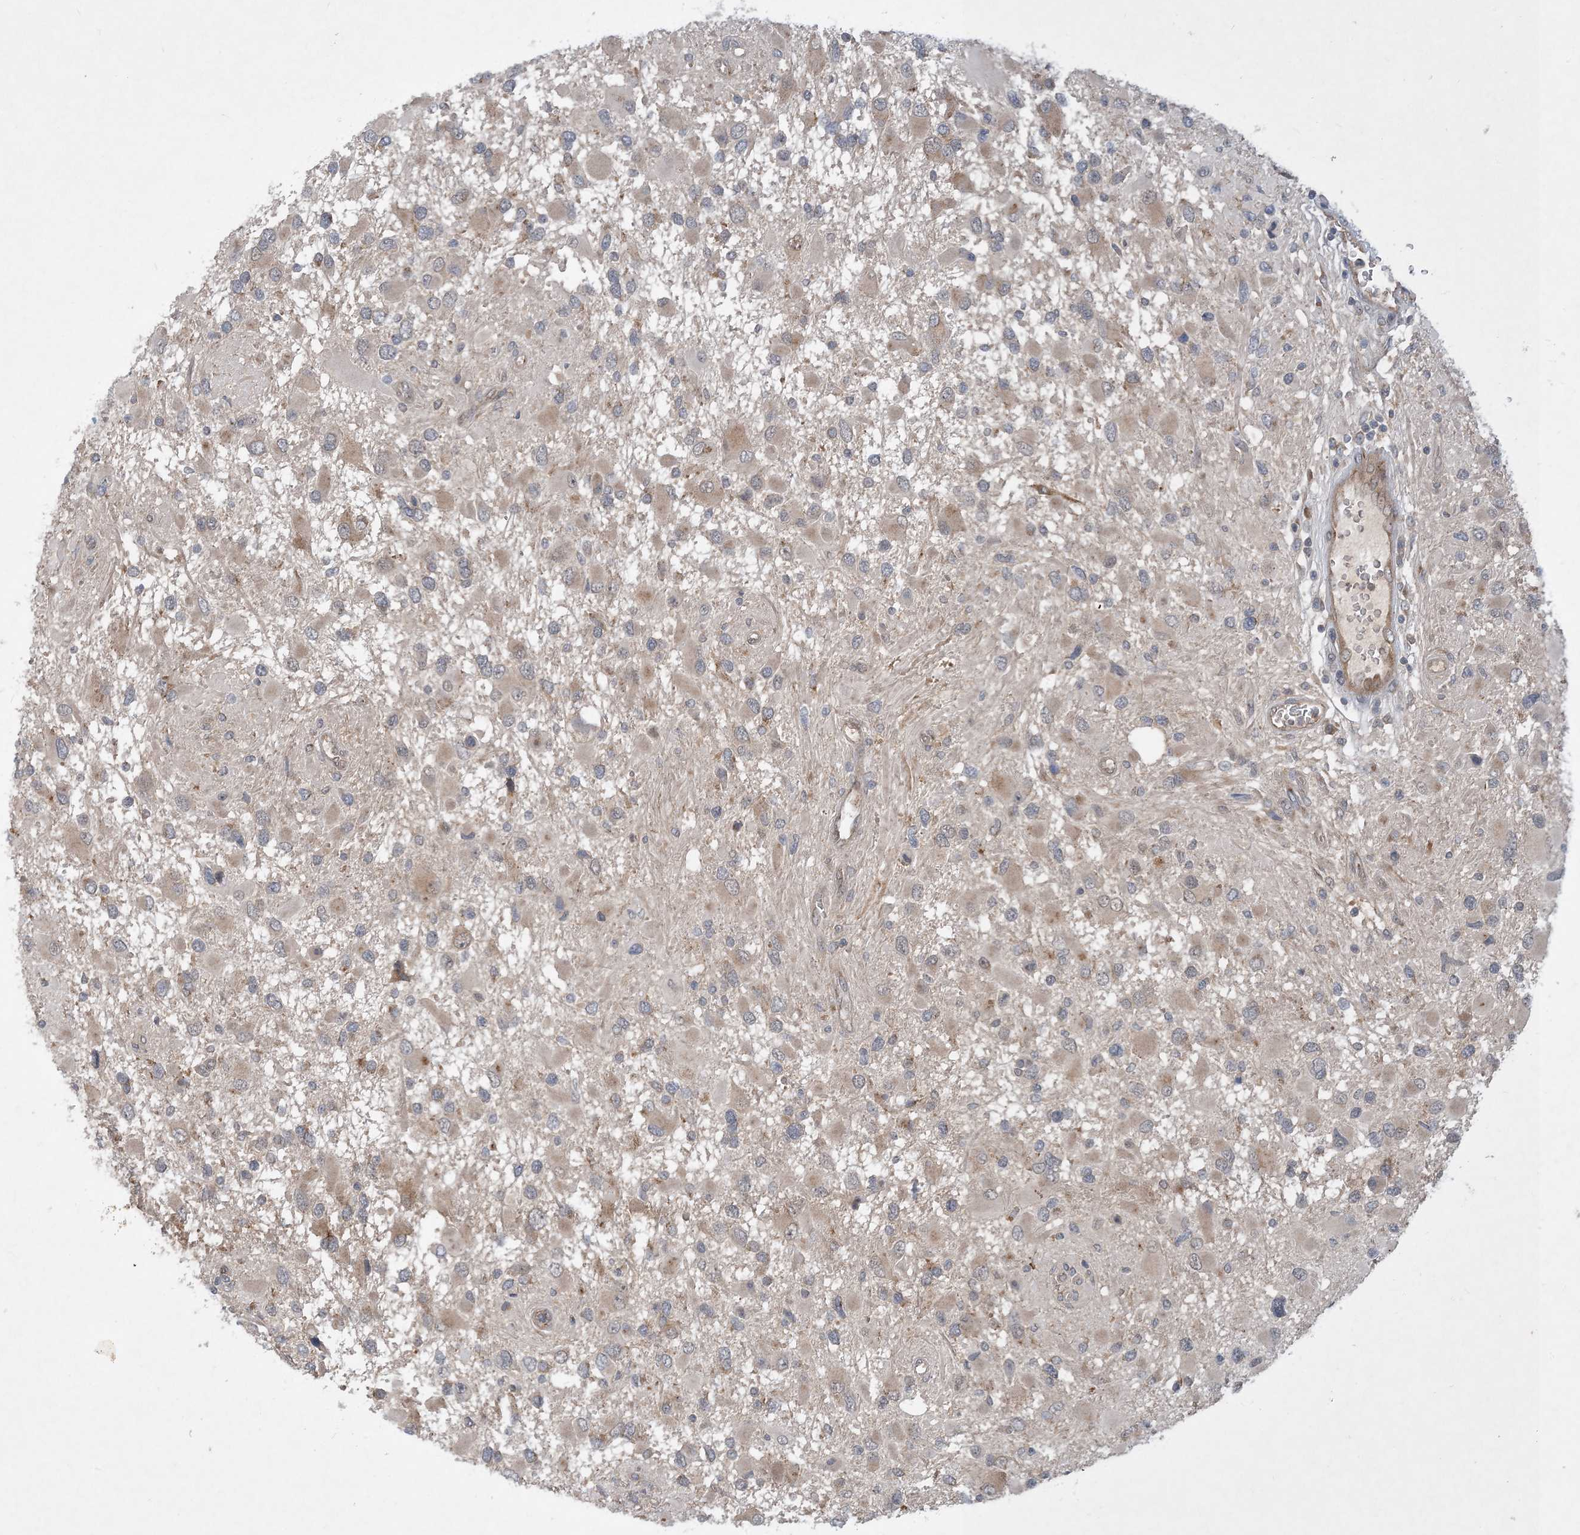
{"staining": {"intensity": "weak", "quantity": "<25%", "location": "cytoplasmic/membranous"}, "tissue": "glioma", "cell_type": "Tumor cells", "image_type": "cancer", "snomed": [{"axis": "morphology", "description": "Glioma, malignant, High grade"}, {"axis": "topography", "description": "Brain"}], "caption": "Immunohistochemistry (IHC) of glioma exhibits no expression in tumor cells.", "gene": "TINAG", "patient": {"sex": "male", "age": 53}}